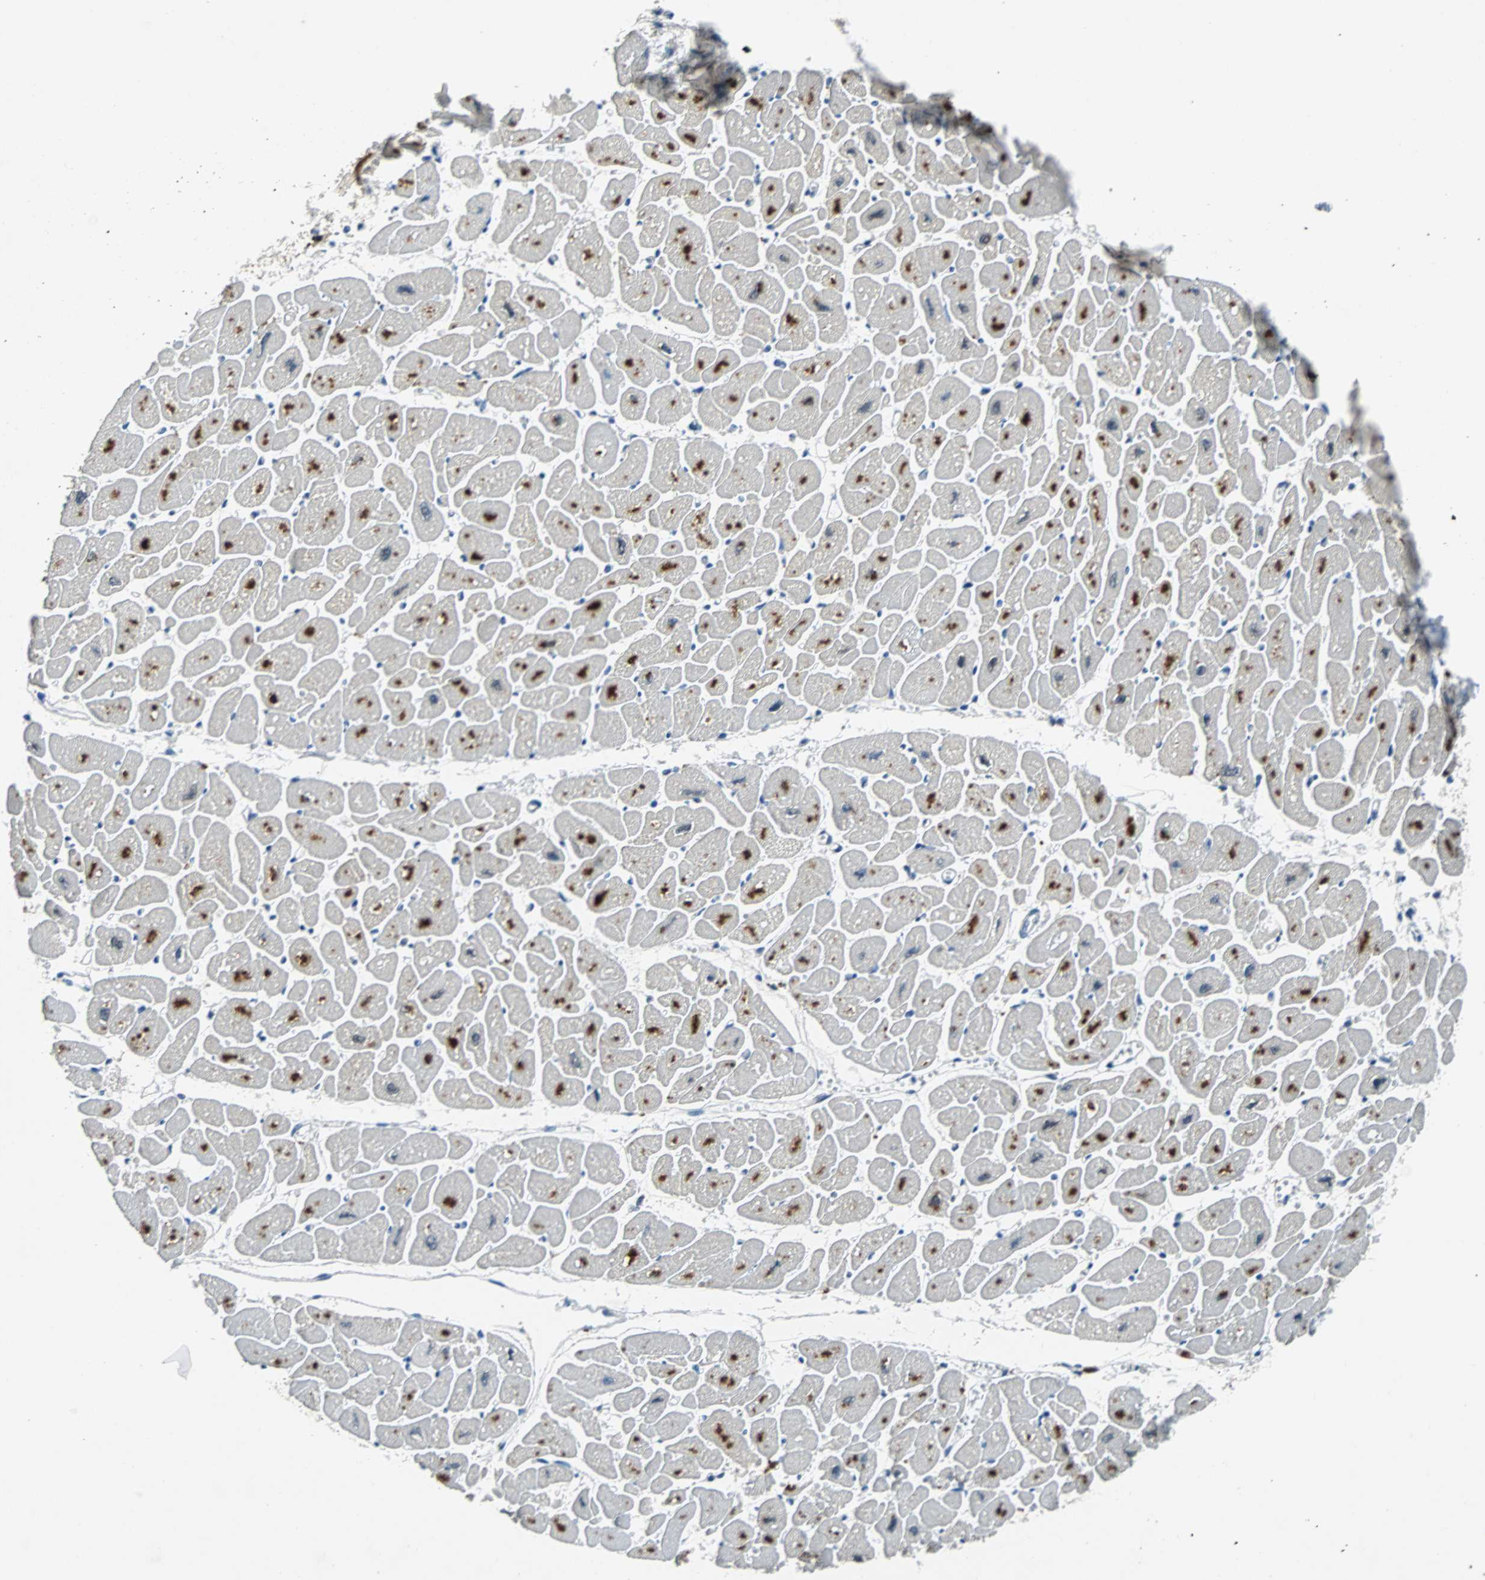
{"staining": {"intensity": "moderate", "quantity": "25%-75%", "location": "nuclear"}, "tissue": "heart muscle", "cell_type": "Cardiomyocytes", "image_type": "normal", "snomed": [{"axis": "morphology", "description": "Normal tissue, NOS"}, {"axis": "topography", "description": "Heart"}], "caption": "Immunohistochemical staining of normal heart muscle displays moderate nuclear protein positivity in about 25%-75% of cardiomyocytes. The protein of interest is shown in brown color, while the nuclei are stained blue.", "gene": "USP28", "patient": {"sex": "female", "age": 54}}